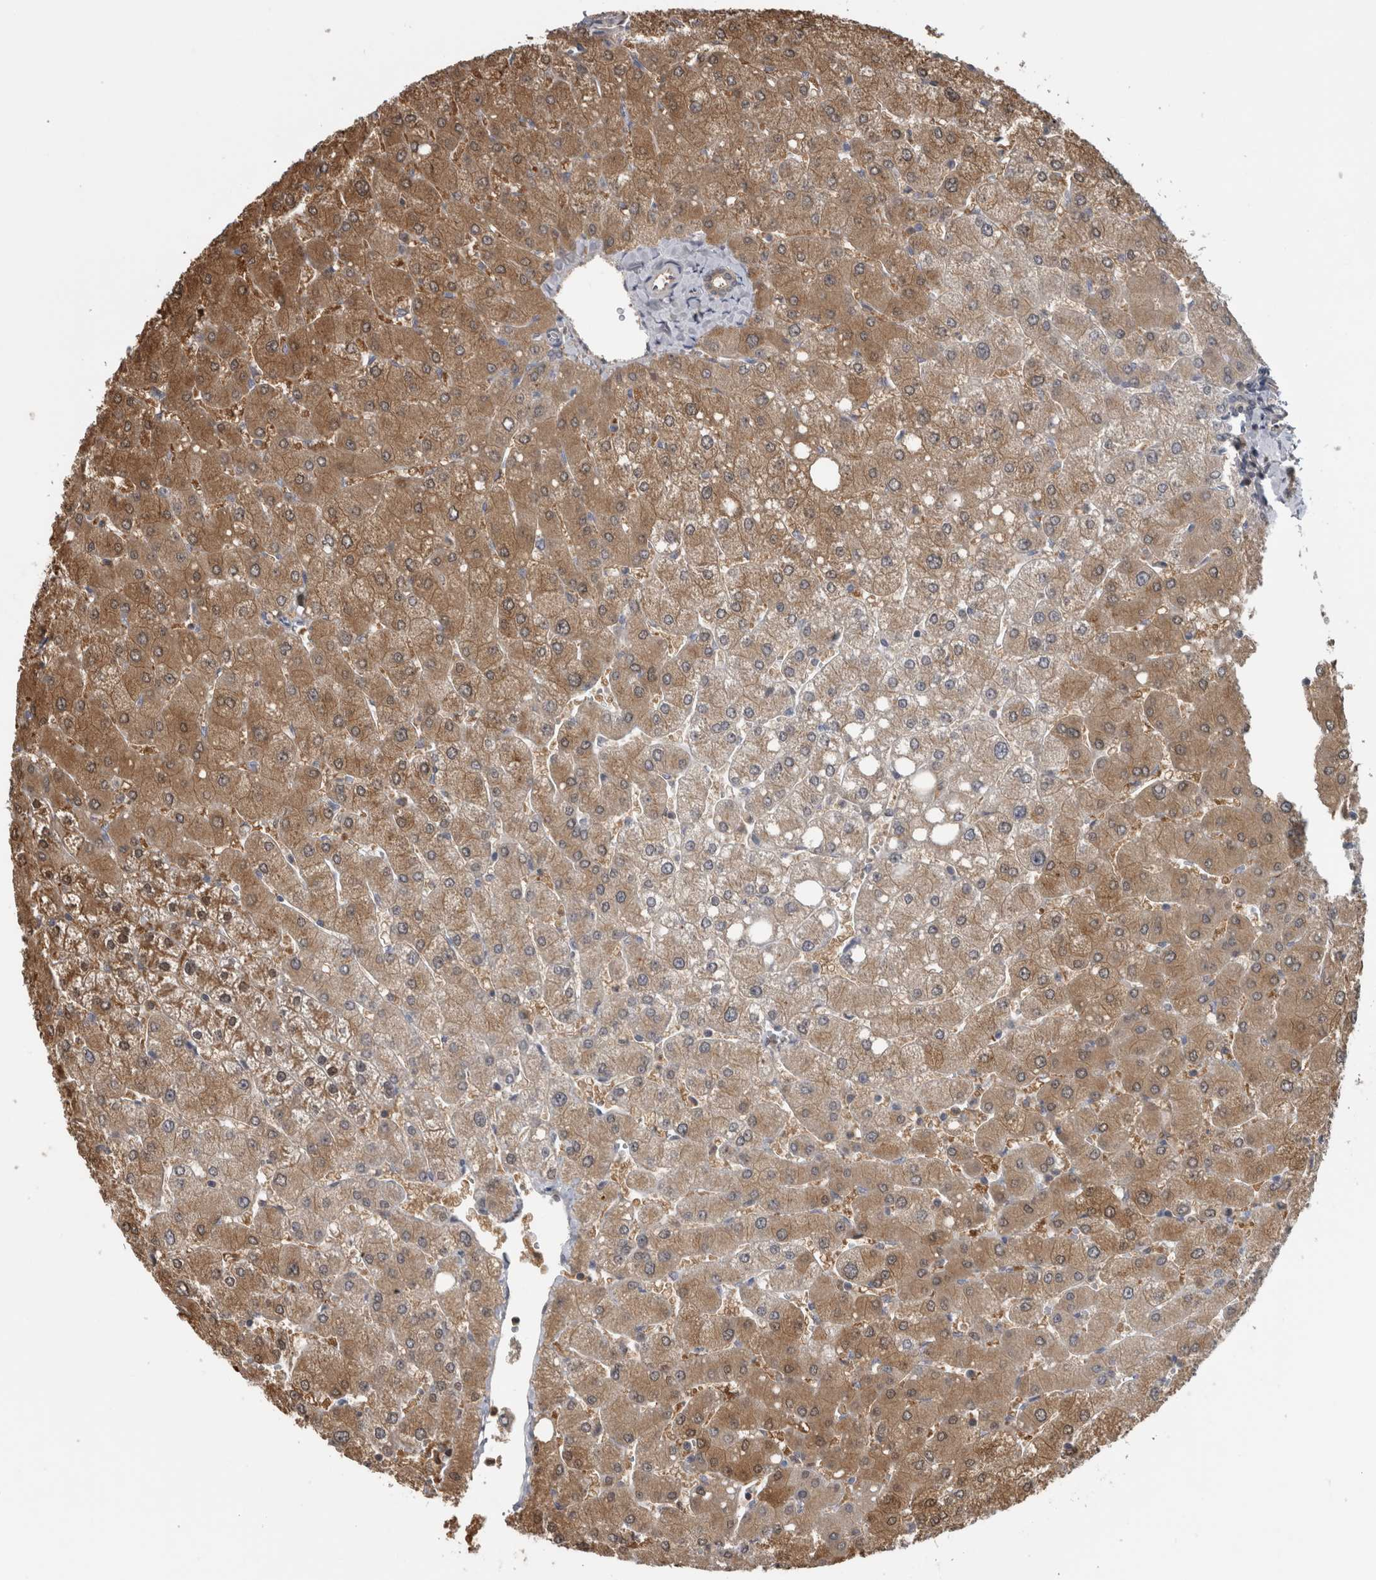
{"staining": {"intensity": "weak", "quantity": "<25%", "location": "cytoplasmic/membranous"}, "tissue": "liver", "cell_type": "Cholangiocytes", "image_type": "normal", "snomed": [{"axis": "morphology", "description": "Normal tissue, NOS"}, {"axis": "topography", "description": "Liver"}], "caption": "DAB immunohistochemical staining of unremarkable human liver exhibits no significant staining in cholangiocytes.", "gene": "USH1G", "patient": {"sex": "male", "age": 55}}